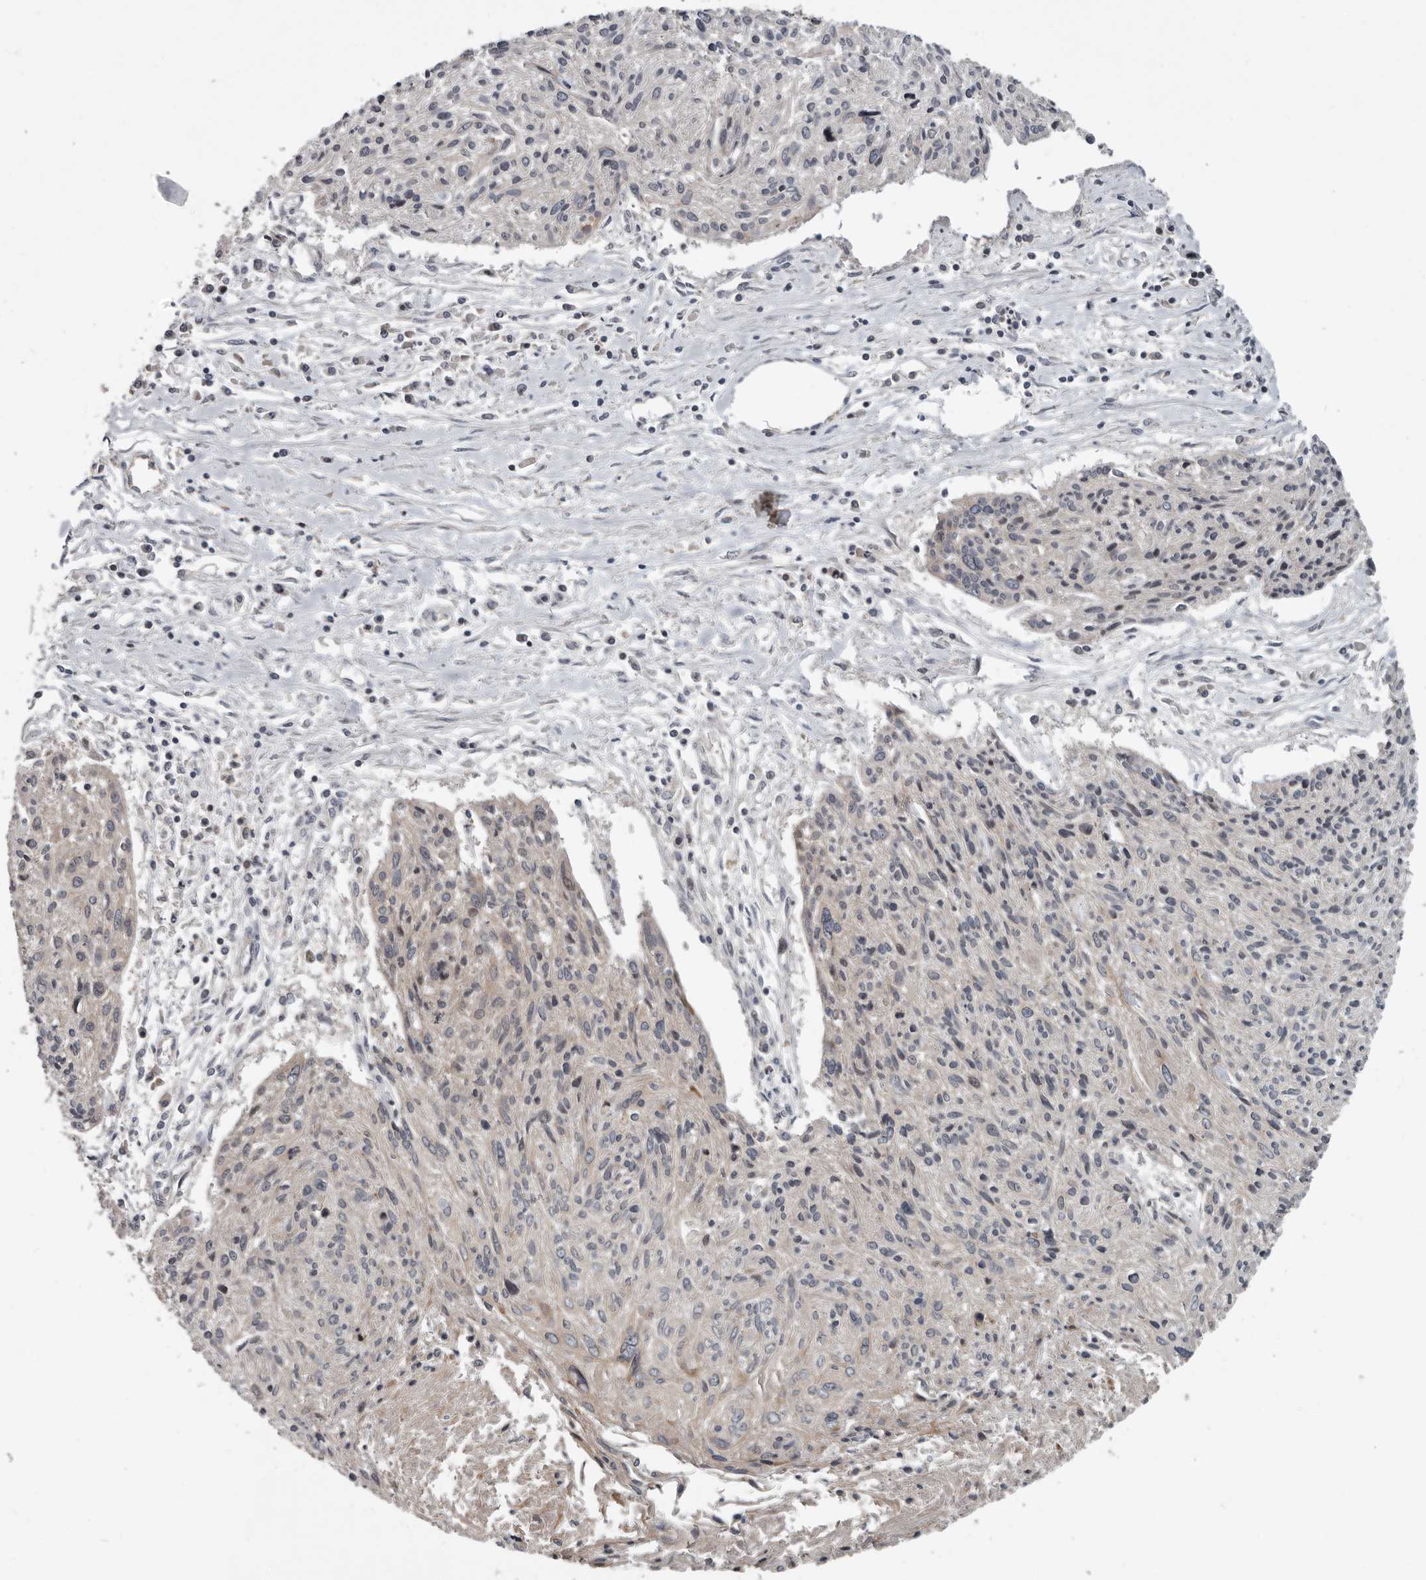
{"staining": {"intensity": "weak", "quantity": "<25%", "location": "cytoplasmic/membranous"}, "tissue": "cervical cancer", "cell_type": "Tumor cells", "image_type": "cancer", "snomed": [{"axis": "morphology", "description": "Squamous cell carcinoma, NOS"}, {"axis": "topography", "description": "Cervix"}], "caption": "An image of human squamous cell carcinoma (cervical) is negative for staining in tumor cells.", "gene": "TMEM199", "patient": {"sex": "female", "age": 51}}